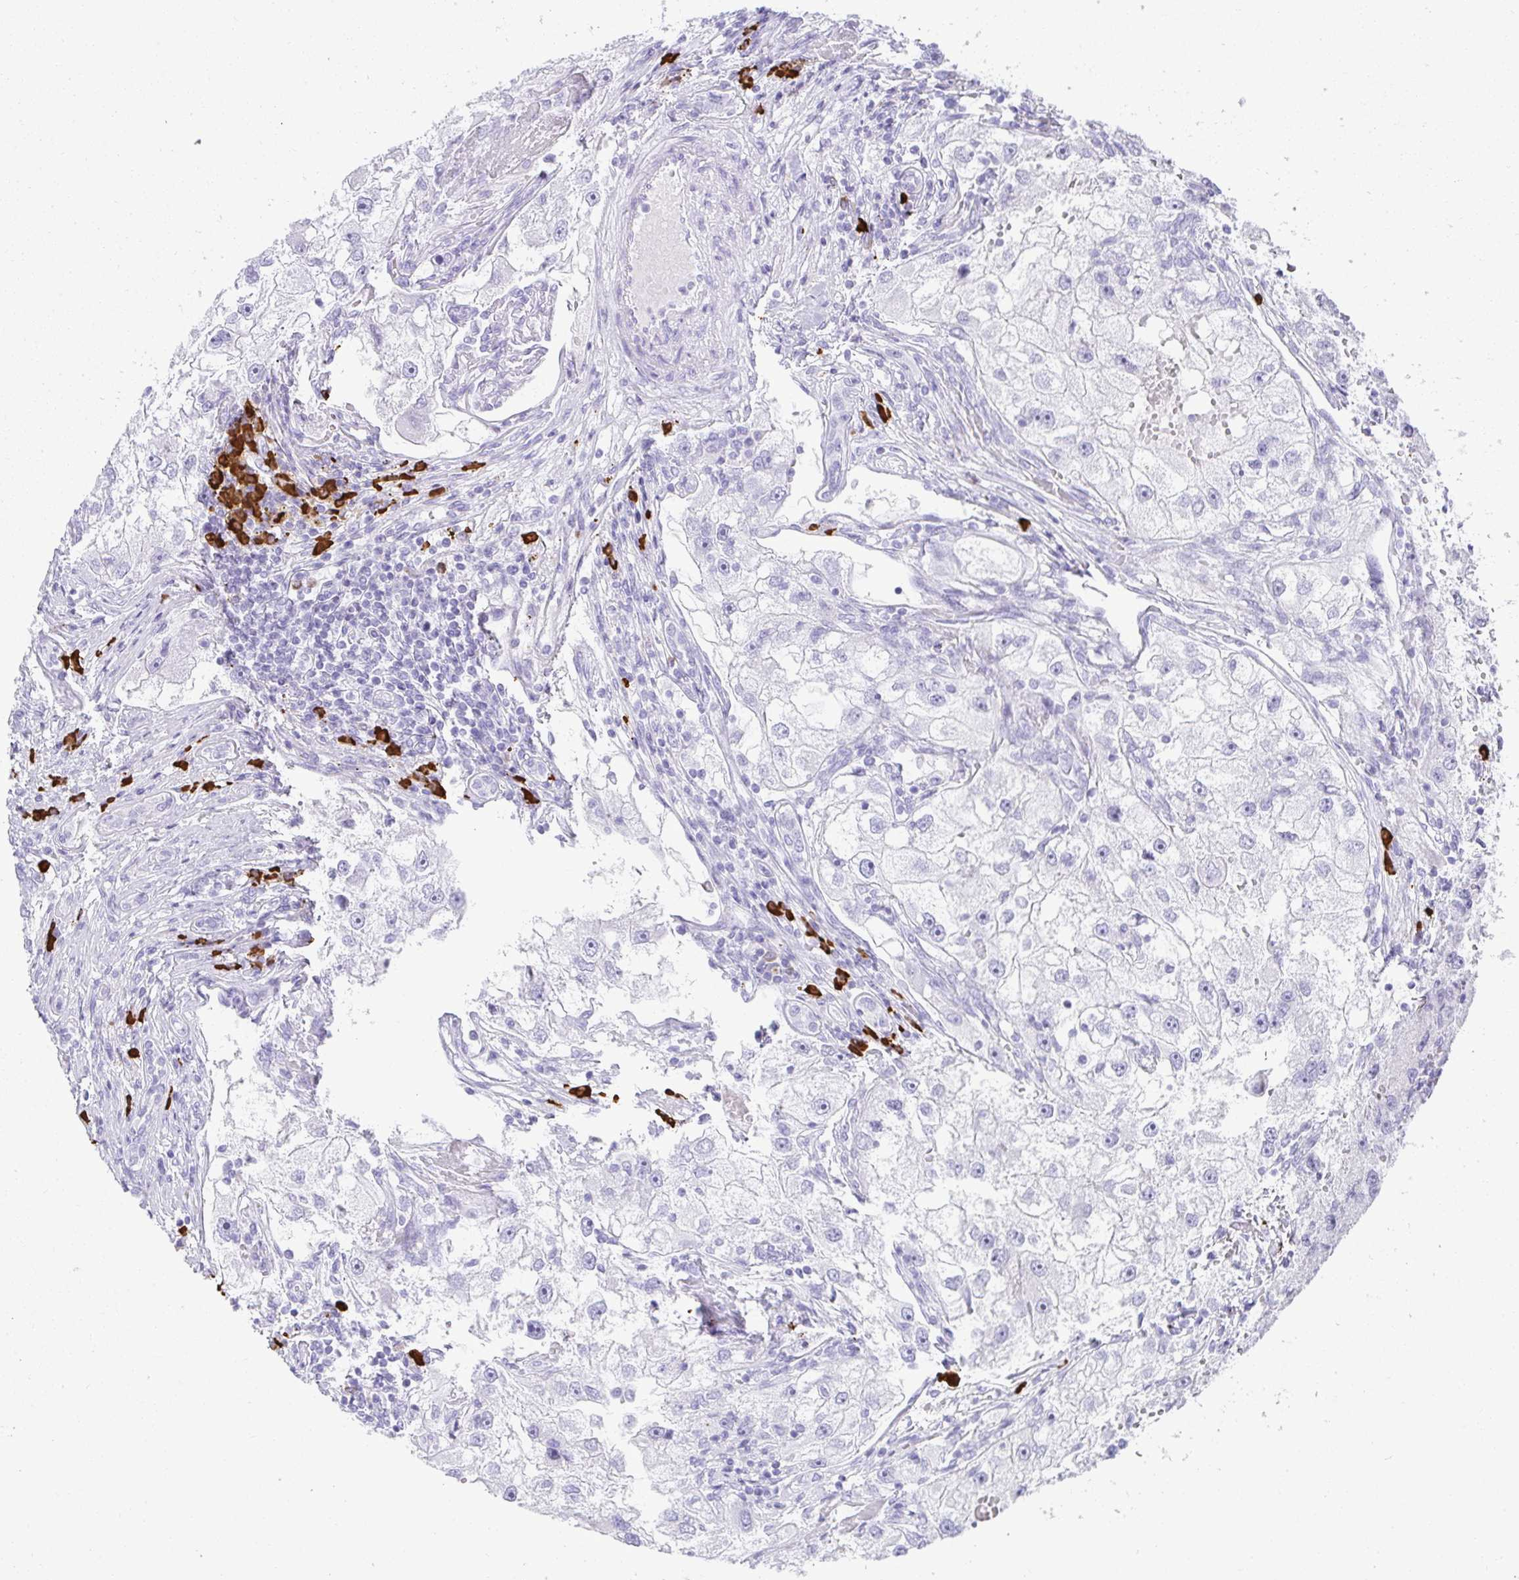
{"staining": {"intensity": "negative", "quantity": "none", "location": "none"}, "tissue": "renal cancer", "cell_type": "Tumor cells", "image_type": "cancer", "snomed": [{"axis": "morphology", "description": "Adenocarcinoma, NOS"}, {"axis": "topography", "description": "Kidney"}], "caption": "This photomicrograph is of adenocarcinoma (renal) stained with immunohistochemistry to label a protein in brown with the nuclei are counter-stained blue. There is no staining in tumor cells. (DAB (3,3'-diaminobenzidine) immunohistochemistry with hematoxylin counter stain).", "gene": "CDADC1", "patient": {"sex": "male", "age": 63}}